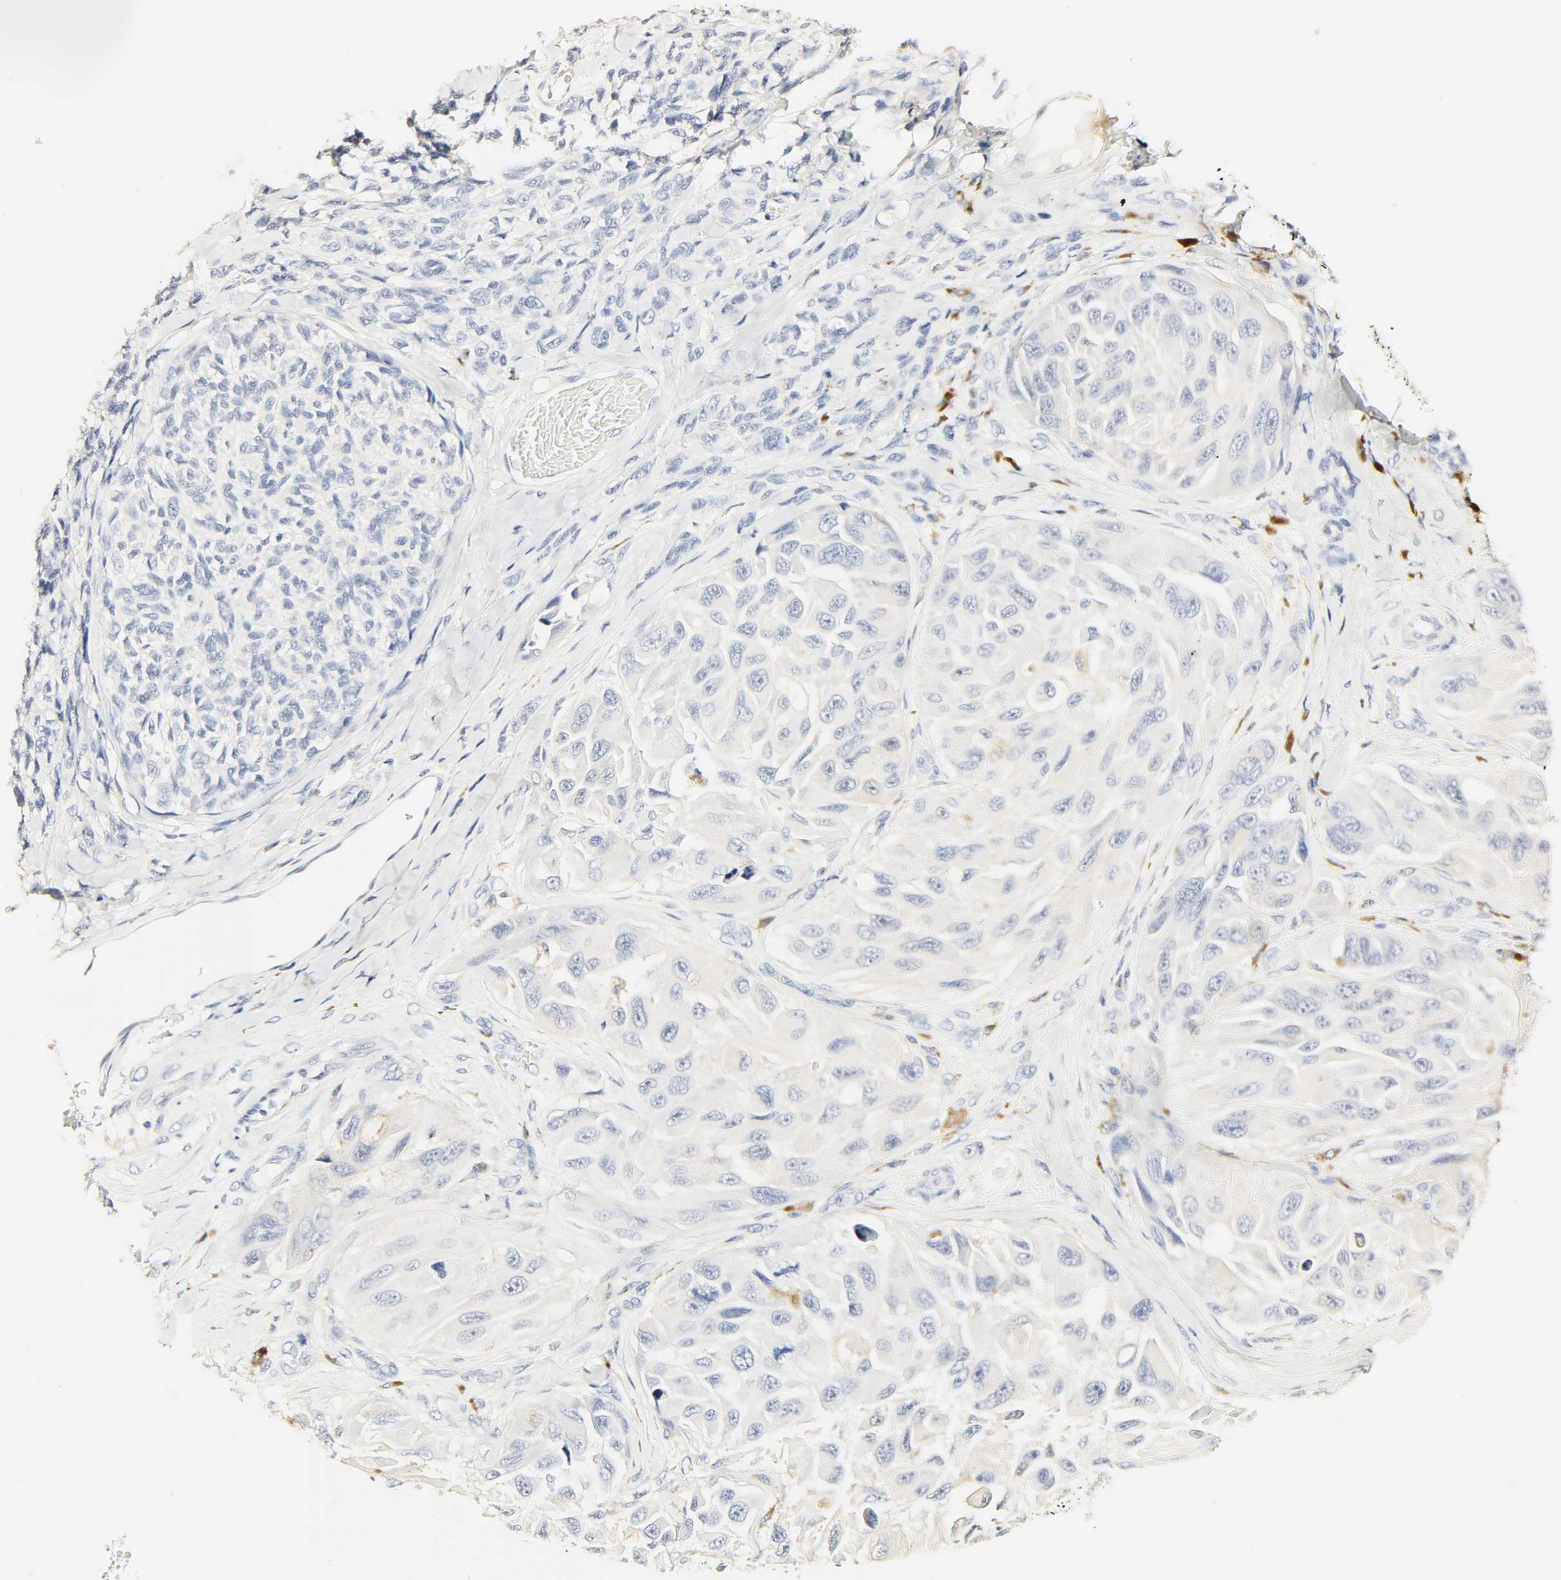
{"staining": {"intensity": "negative", "quantity": "none", "location": "none"}, "tissue": "melanoma", "cell_type": "Tumor cells", "image_type": "cancer", "snomed": [{"axis": "morphology", "description": "Malignant melanoma, NOS"}, {"axis": "topography", "description": "Skin"}], "caption": "Immunohistochemical staining of malignant melanoma exhibits no significant expression in tumor cells. (Immunohistochemistry, brightfield microscopy, high magnification).", "gene": "SLCO1B3", "patient": {"sex": "female", "age": 73}}